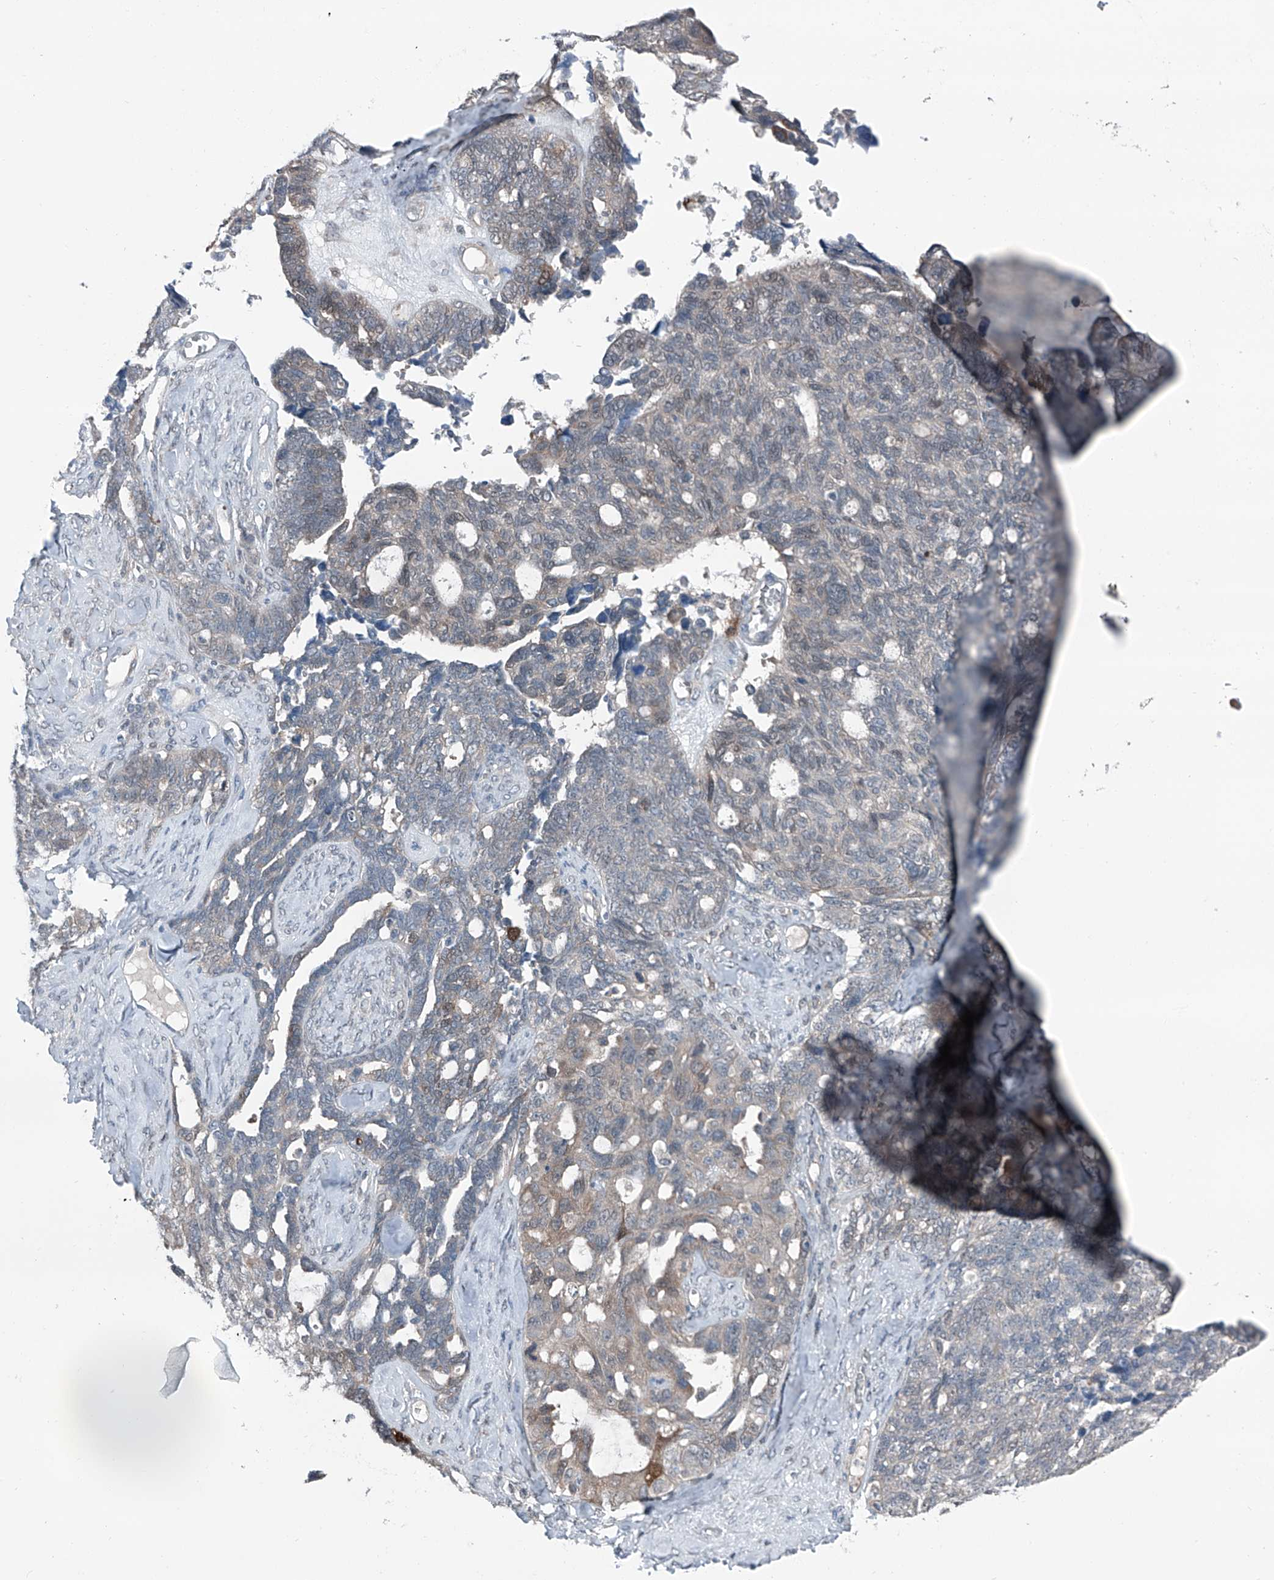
{"staining": {"intensity": "weak", "quantity": "<25%", "location": "cytoplasmic/membranous"}, "tissue": "ovarian cancer", "cell_type": "Tumor cells", "image_type": "cancer", "snomed": [{"axis": "morphology", "description": "Cystadenocarcinoma, serous, NOS"}, {"axis": "topography", "description": "Ovary"}], "caption": "High power microscopy photomicrograph of an IHC image of ovarian serous cystadenocarcinoma, revealing no significant expression in tumor cells.", "gene": "HSPB11", "patient": {"sex": "female", "age": 79}}